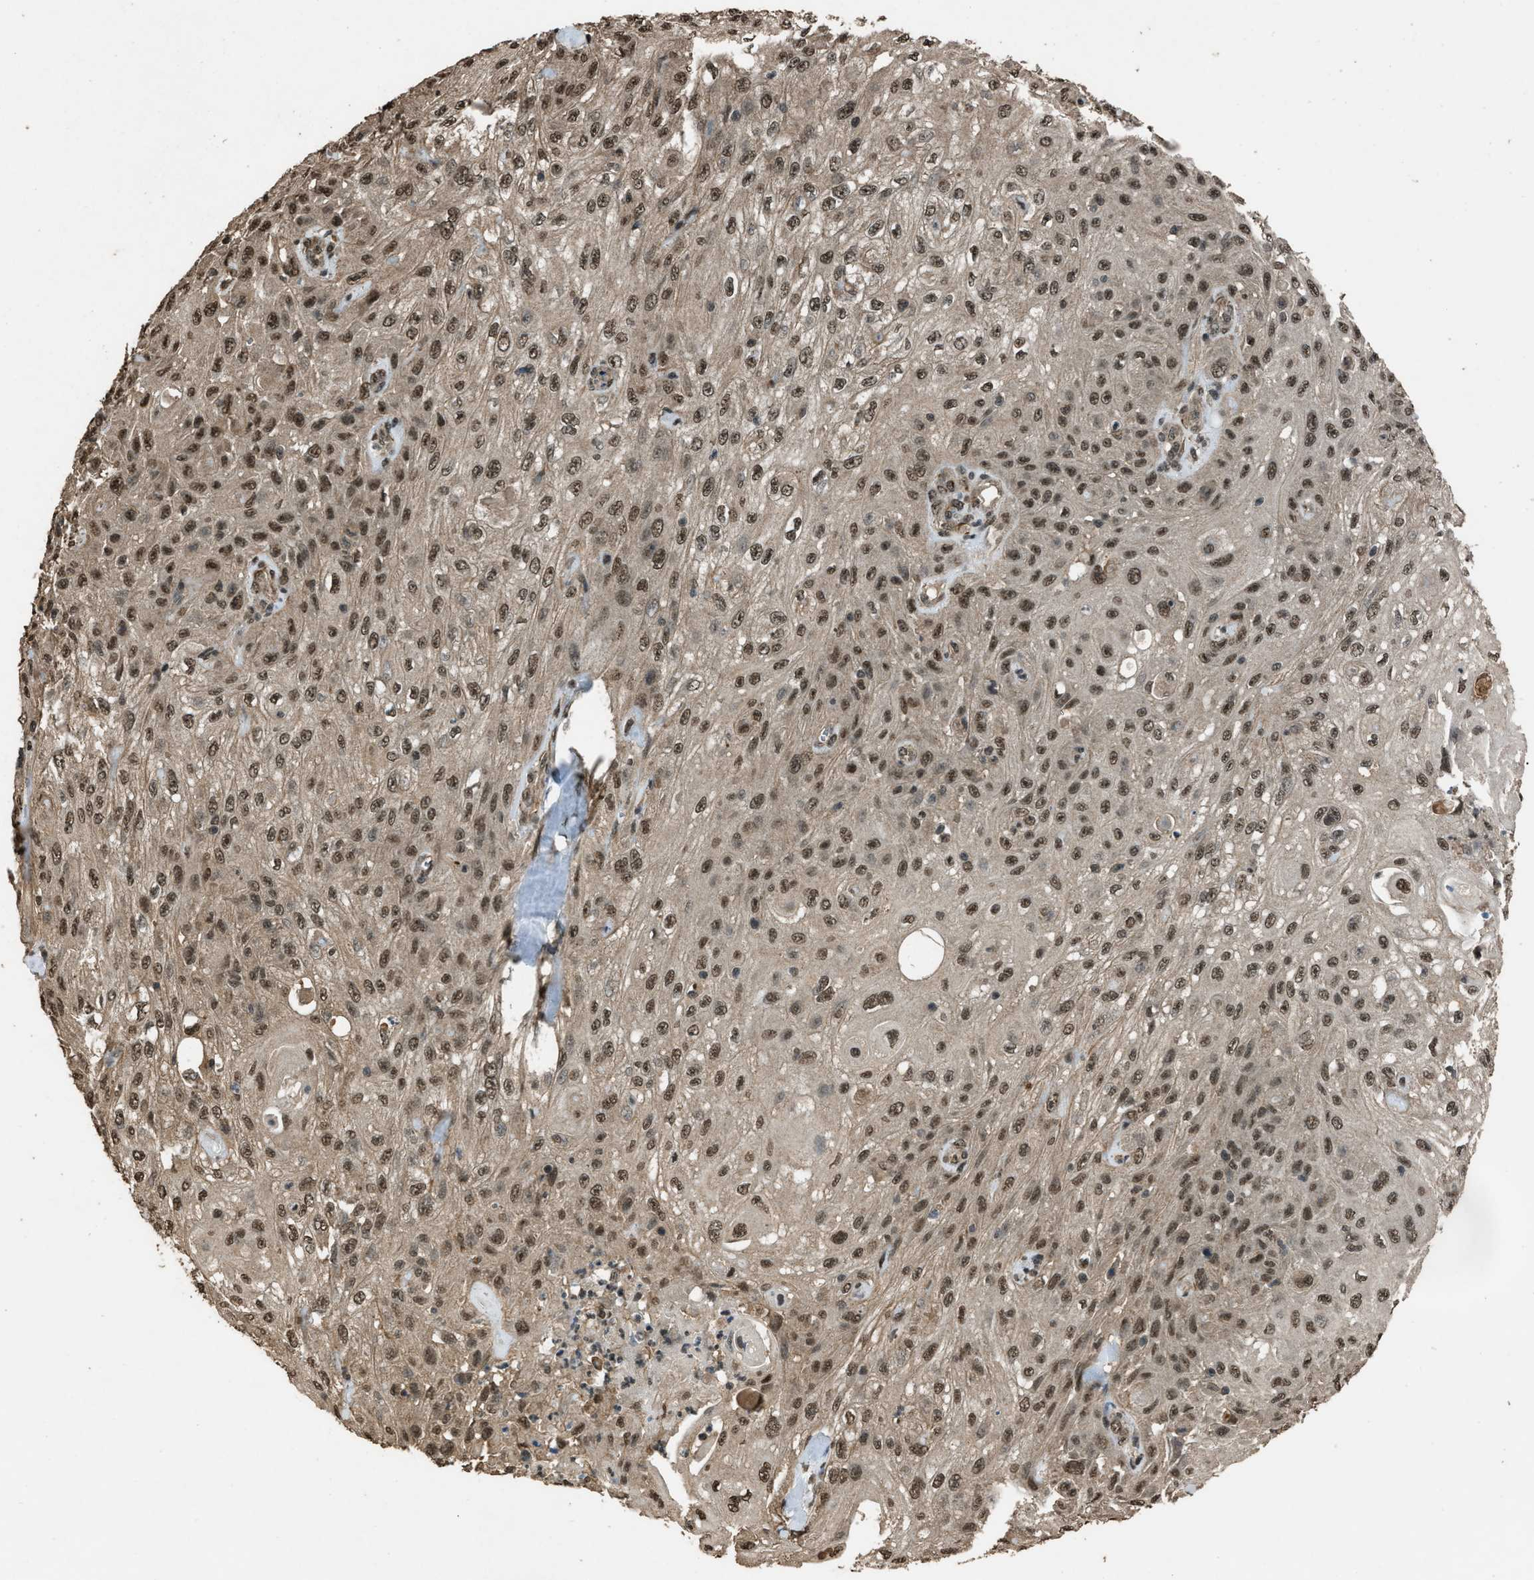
{"staining": {"intensity": "moderate", "quantity": ">75%", "location": "cytoplasmic/membranous,nuclear"}, "tissue": "skin cancer", "cell_type": "Tumor cells", "image_type": "cancer", "snomed": [{"axis": "morphology", "description": "Squamous cell carcinoma, NOS"}, {"axis": "topography", "description": "Skin"}], "caption": "Immunohistochemistry (IHC) histopathology image of skin cancer (squamous cell carcinoma) stained for a protein (brown), which exhibits medium levels of moderate cytoplasmic/membranous and nuclear expression in about >75% of tumor cells.", "gene": "SERTAD2", "patient": {"sex": "male", "age": 75}}